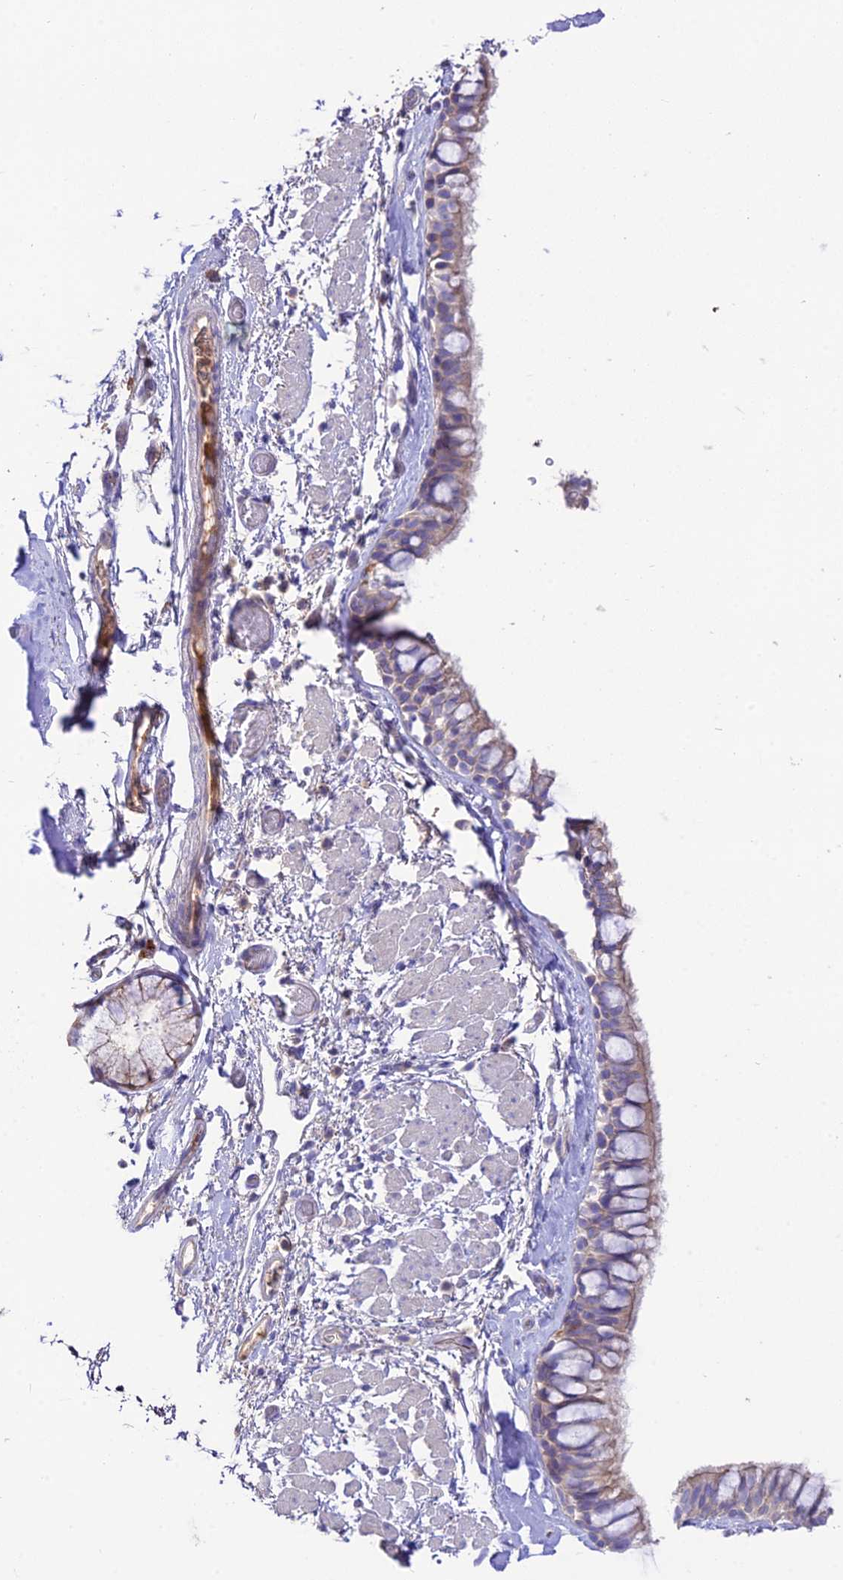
{"staining": {"intensity": "weak", "quantity": "25%-75%", "location": "cytoplasmic/membranous"}, "tissue": "bronchus", "cell_type": "Respiratory epithelial cells", "image_type": "normal", "snomed": [{"axis": "morphology", "description": "Normal tissue, NOS"}, {"axis": "topography", "description": "Bronchus"}], "caption": "Brown immunohistochemical staining in unremarkable bronchus exhibits weak cytoplasmic/membranous staining in about 25%-75% of respiratory epithelial cells. The staining is performed using DAB brown chromogen to label protein expression. The nuclei are counter-stained blue using hematoxylin.", "gene": "NLRP9", "patient": {"sex": "male", "age": 65}}